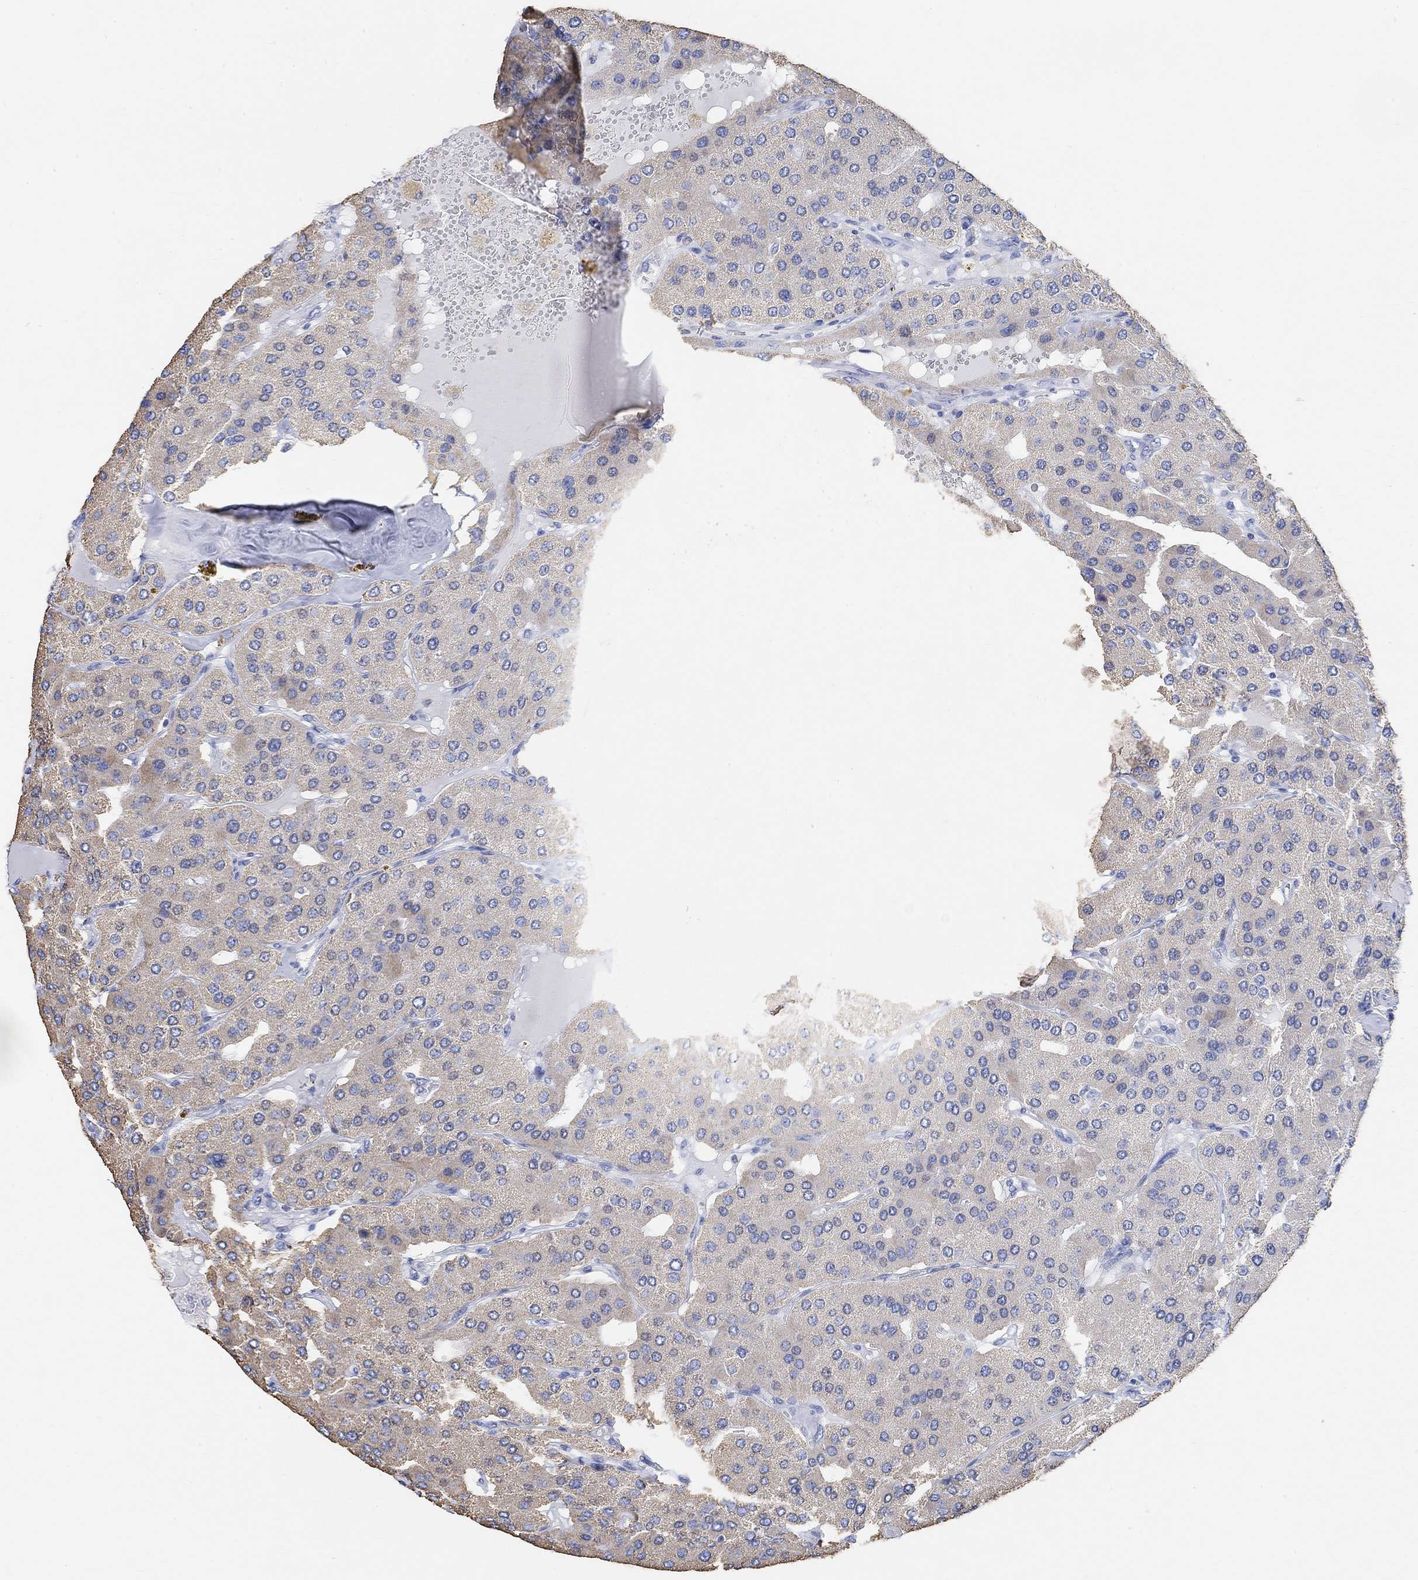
{"staining": {"intensity": "weak", "quantity": "25%-75%", "location": "cytoplasmic/membranous"}, "tissue": "parathyroid gland", "cell_type": "Glandular cells", "image_type": "normal", "snomed": [{"axis": "morphology", "description": "Normal tissue, NOS"}, {"axis": "morphology", "description": "Adenoma, NOS"}, {"axis": "topography", "description": "Parathyroid gland"}], "caption": "Brown immunohistochemical staining in unremarkable human parathyroid gland displays weak cytoplasmic/membranous positivity in about 25%-75% of glandular cells. The staining is performed using DAB brown chromogen to label protein expression. The nuclei are counter-stained blue using hematoxylin.", "gene": "SYT12", "patient": {"sex": "female", "age": 86}}